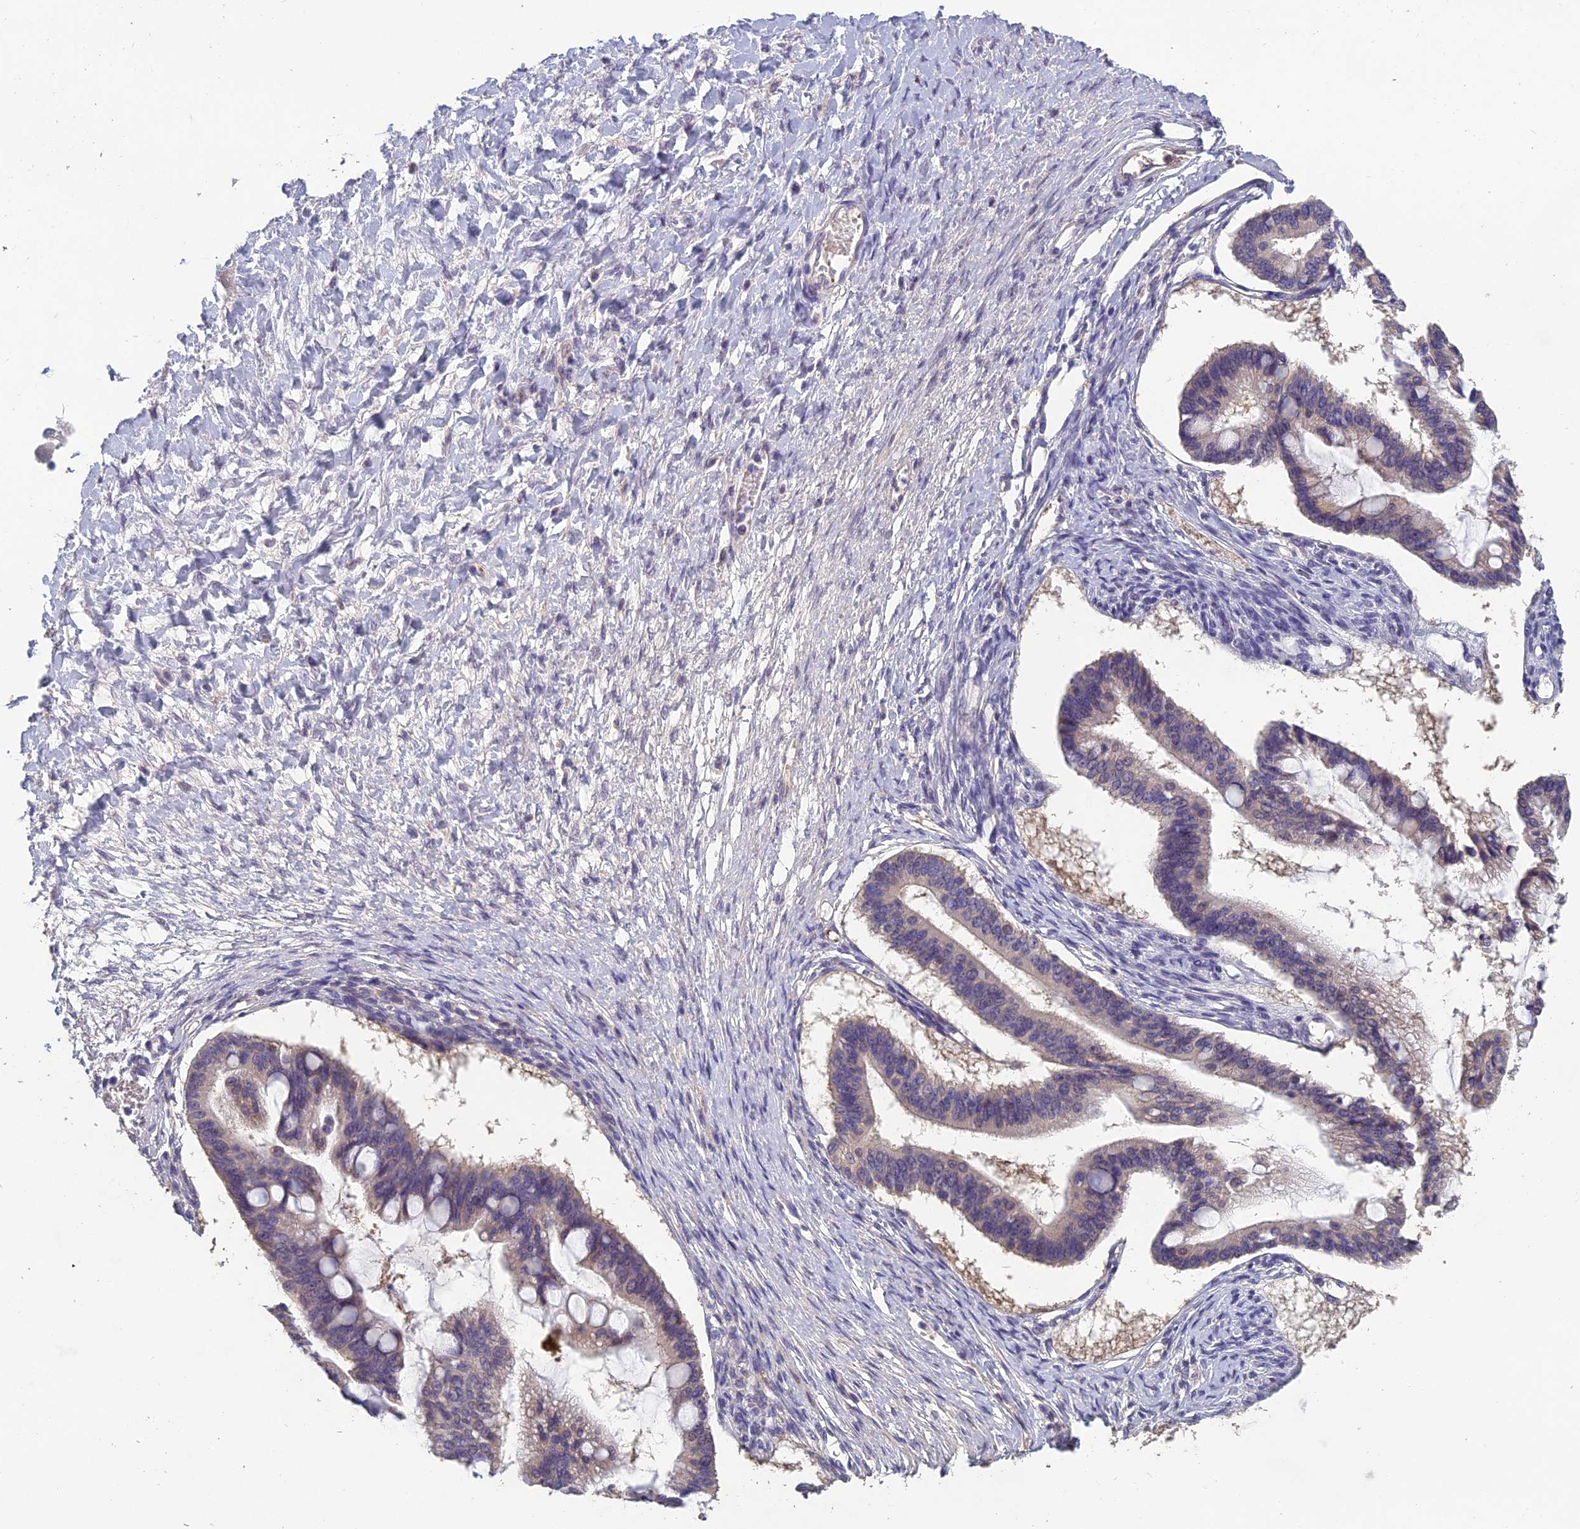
{"staining": {"intensity": "weak", "quantity": "<25%", "location": "cytoplasmic/membranous"}, "tissue": "ovarian cancer", "cell_type": "Tumor cells", "image_type": "cancer", "snomed": [{"axis": "morphology", "description": "Cystadenocarcinoma, mucinous, NOS"}, {"axis": "topography", "description": "Ovary"}], "caption": "Immunohistochemistry of human ovarian cancer (mucinous cystadenocarcinoma) demonstrates no positivity in tumor cells. The staining was performed using DAB to visualize the protein expression in brown, while the nuclei were stained in blue with hematoxylin (Magnification: 20x).", "gene": "CEACAM16", "patient": {"sex": "female", "age": 73}}